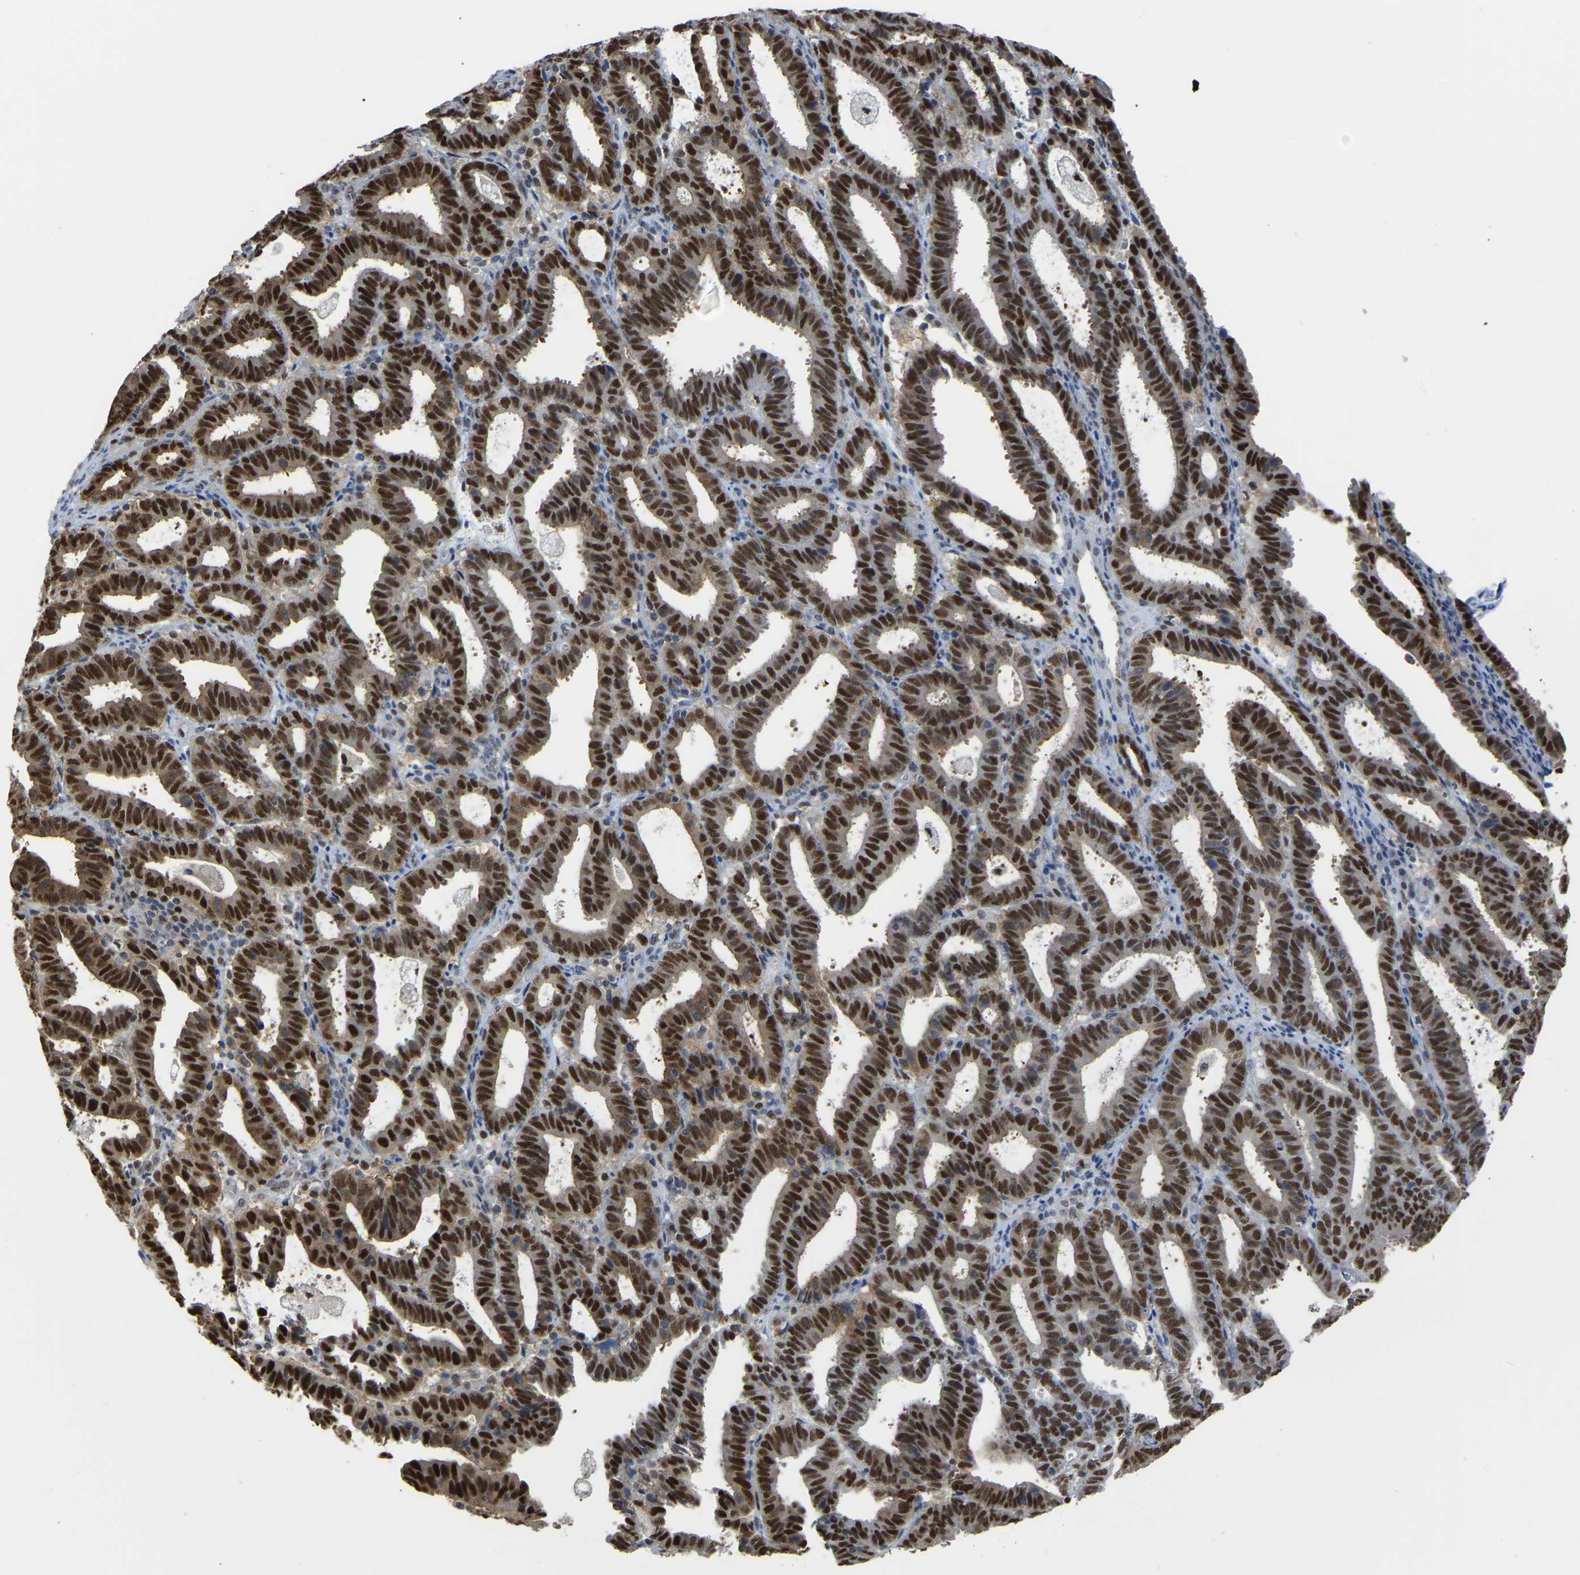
{"staining": {"intensity": "strong", "quantity": ">75%", "location": "nuclear"}, "tissue": "endometrial cancer", "cell_type": "Tumor cells", "image_type": "cancer", "snomed": [{"axis": "morphology", "description": "Adenocarcinoma, NOS"}, {"axis": "topography", "description": "Uterus"}], "caption": "Immunohistochemical staining of human endometrial cancer (adenocarcinoma) reveals strong nuclear protein staining in about >75% of tumor cells. (DAB (3,3'-diaminobenzidine) IHC with brightfield microscopy, high magnification).", "gene": "KLRG2", "patient": {"sex": "female", "age": 83}}